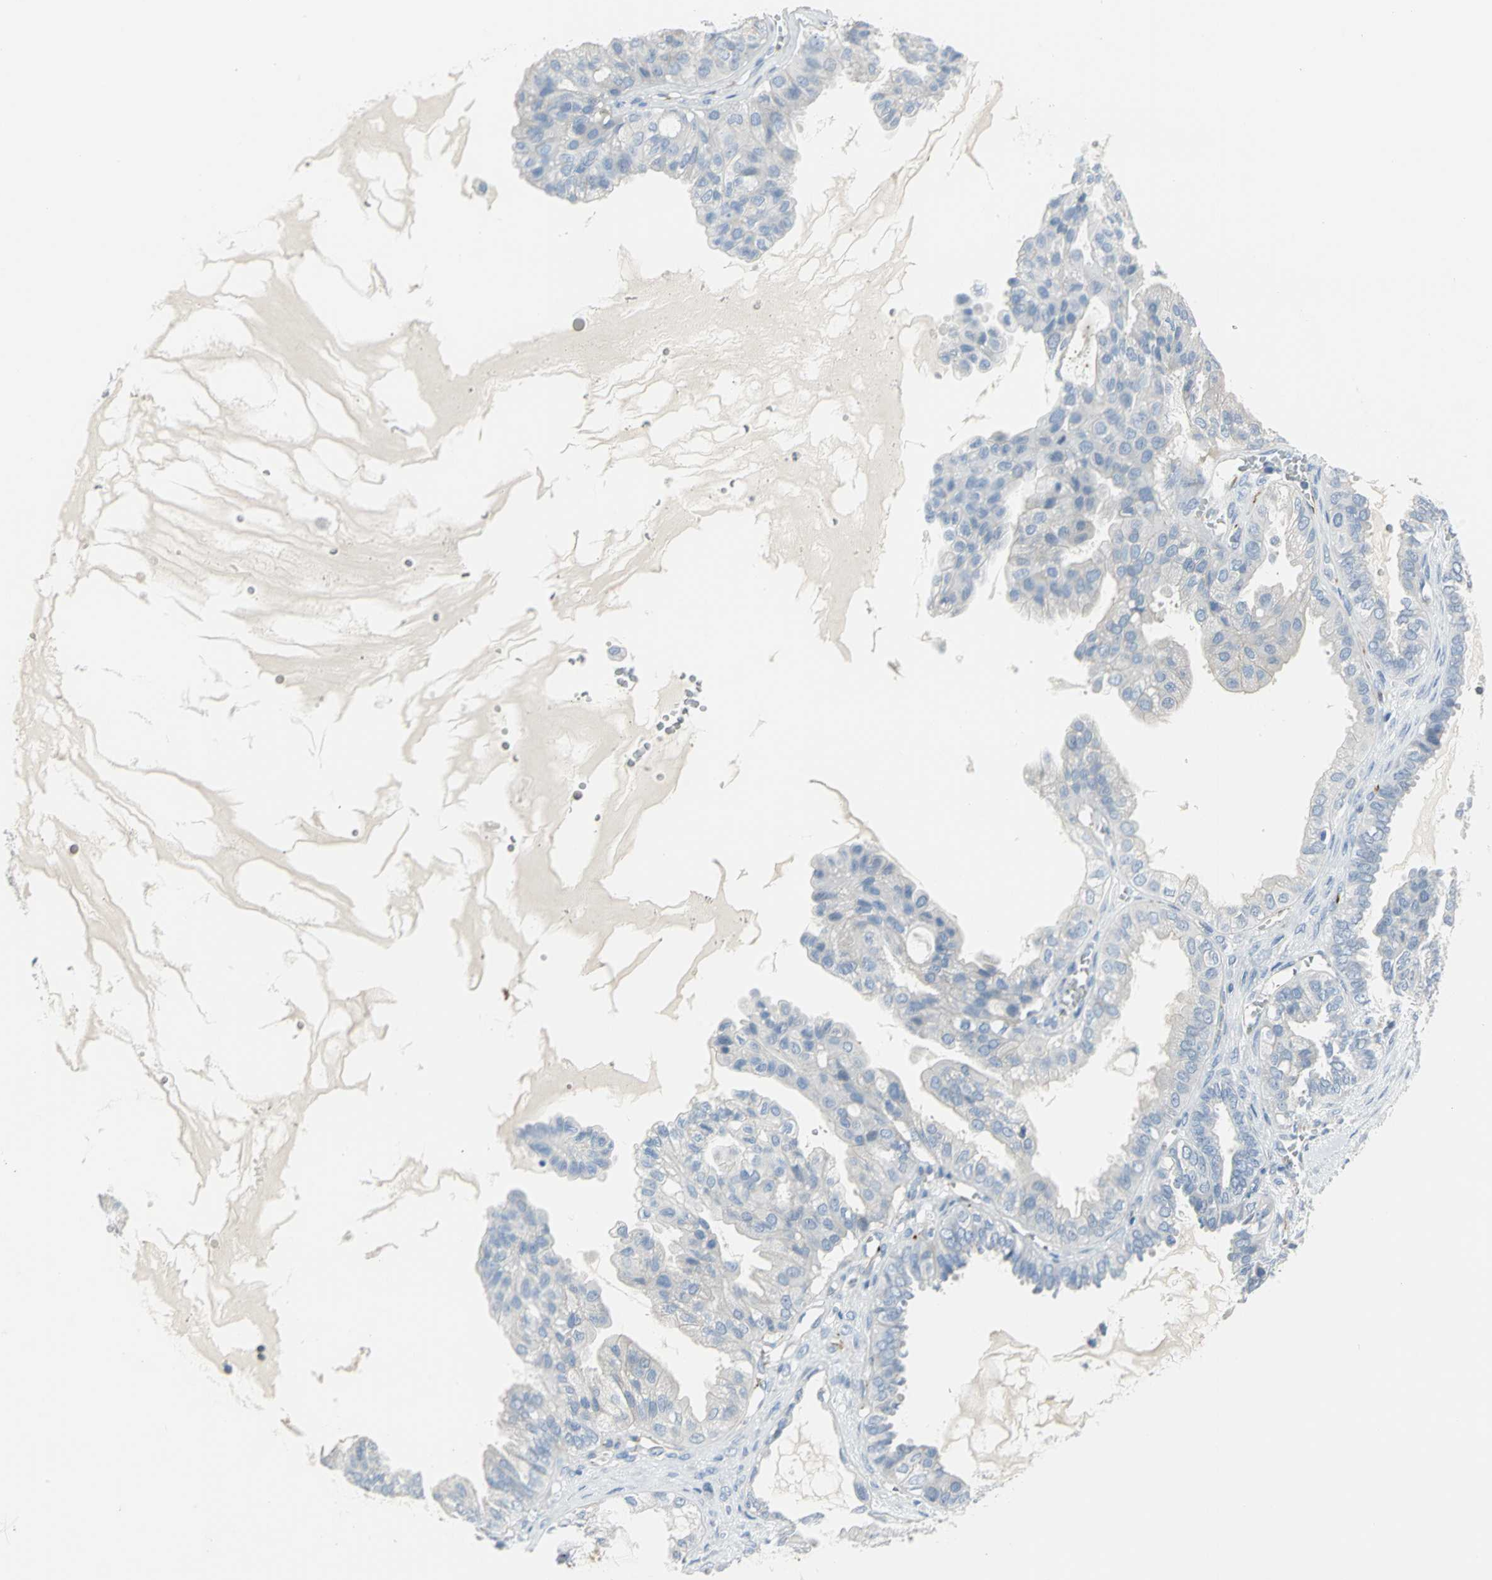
{"staining": {"intensity": "negative", "quantity": "none", "location": "none"}, "tissue": "ovarian cancer", "cell_type": "Tumor cells", "image_type": "cancer", "snomed": [{"axis": "morphology", "description": "Carcinoma, NOS"}, {"axis": "morphology", "description": "Carcinoma, endometroid"}, {"axis": "topography", "description": "Ovary"}], "caption": "Image shows no protein staining in tumor cells of ovarian cancer (carcinoma) tissue.", "gene": "ALOX15", "patient": {"sex": "female", "age": 50}}